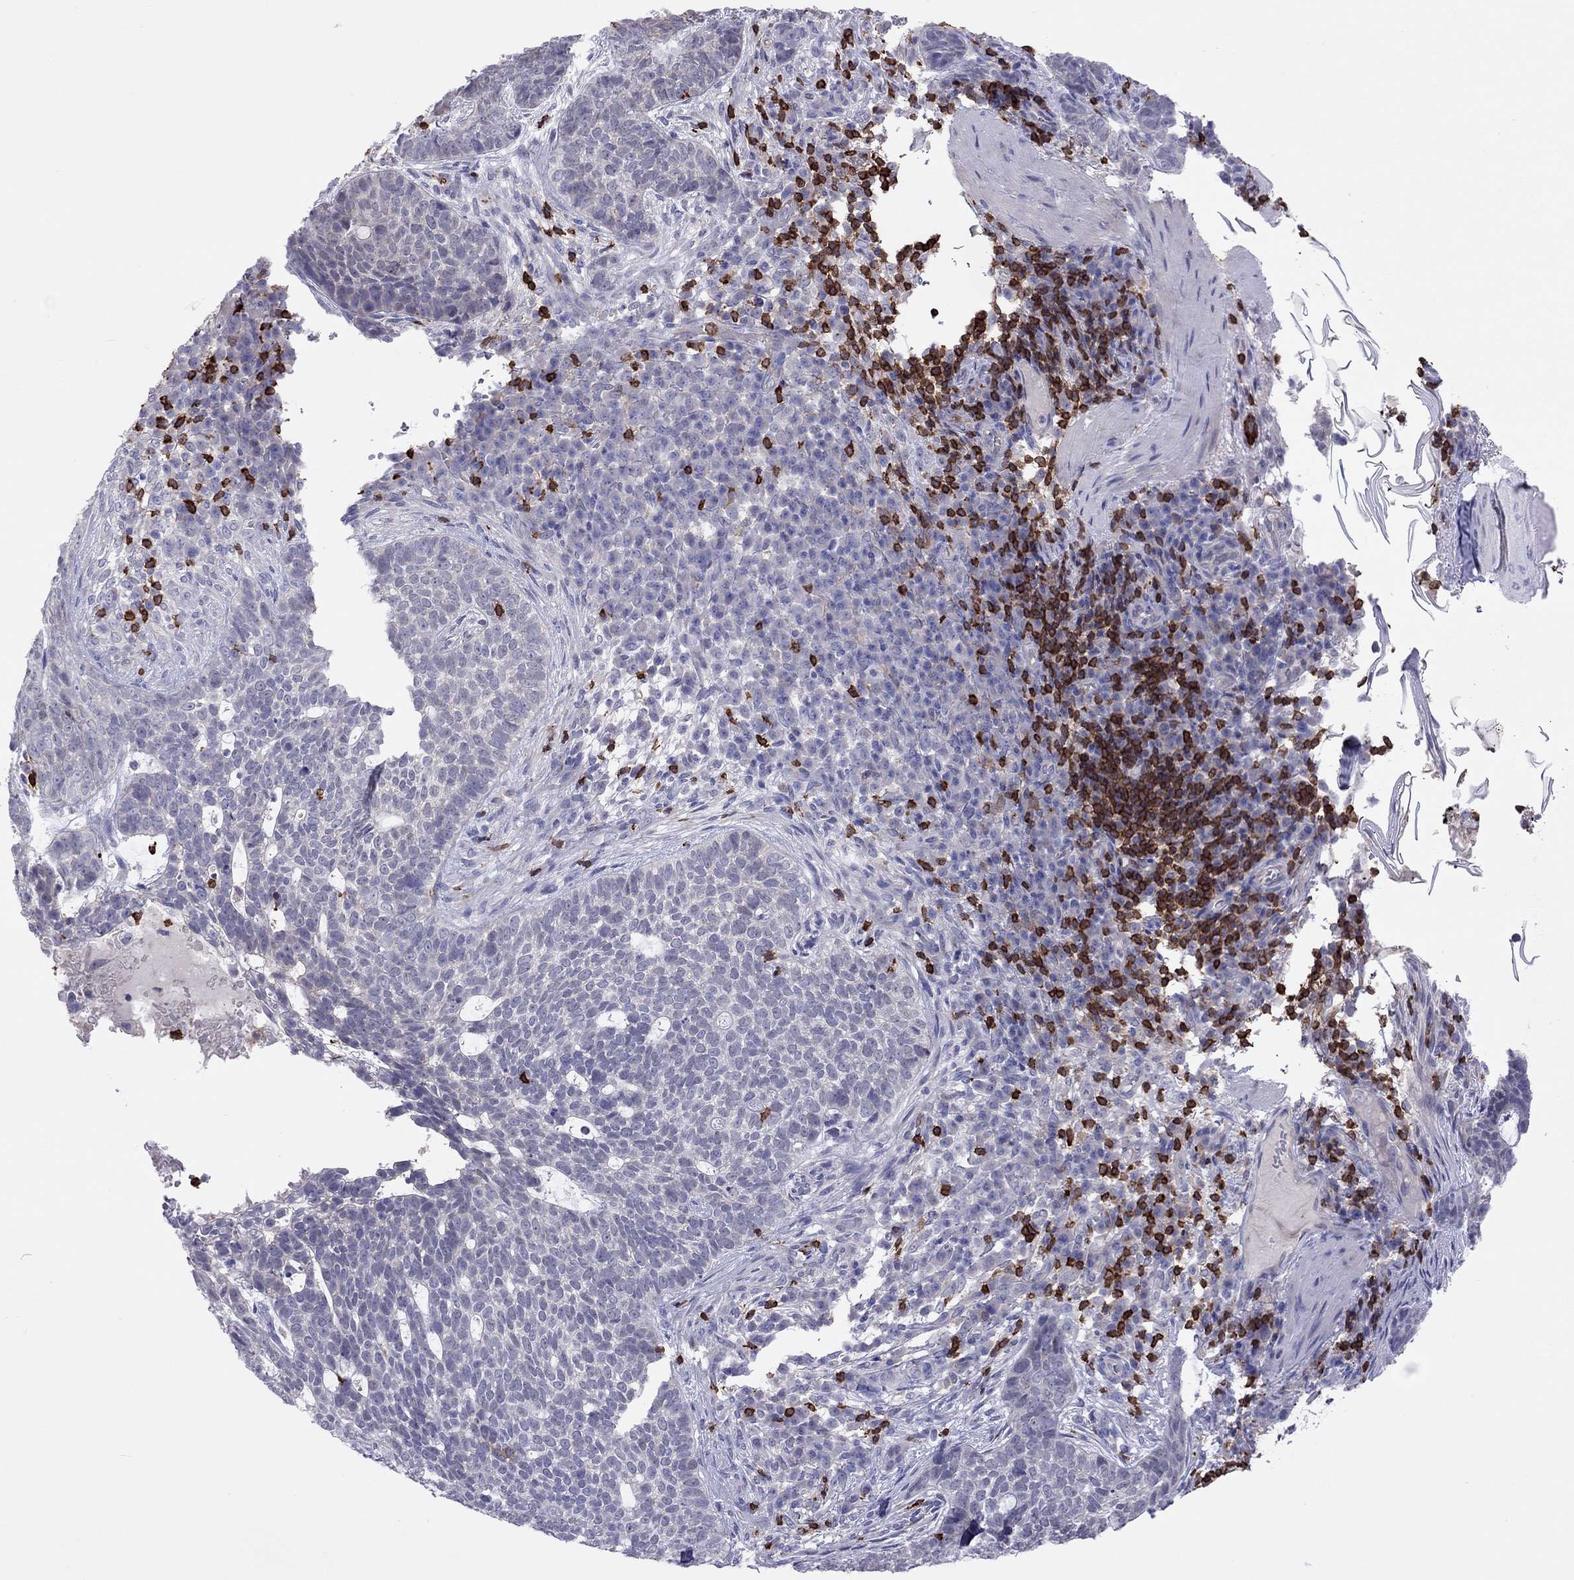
{"staining": {"intensity": "negative", "quantity": "none", "location": "none"}, "tissue": "skin cancer", "cell_type": "Tumor cells", "image_type": "cancer", "snomed": [{"axis": "morphology", "description": "Basal cell carcinoma"}, {"axis": "topography", "description": "Skin"}], "caption": "This is an immunohistochemistry (IHC) image of basal cell carcinoma (skin). There is no expression in tumor cells.", "gene": "MND1", "patient": {"sex": "female", "age": 69}}